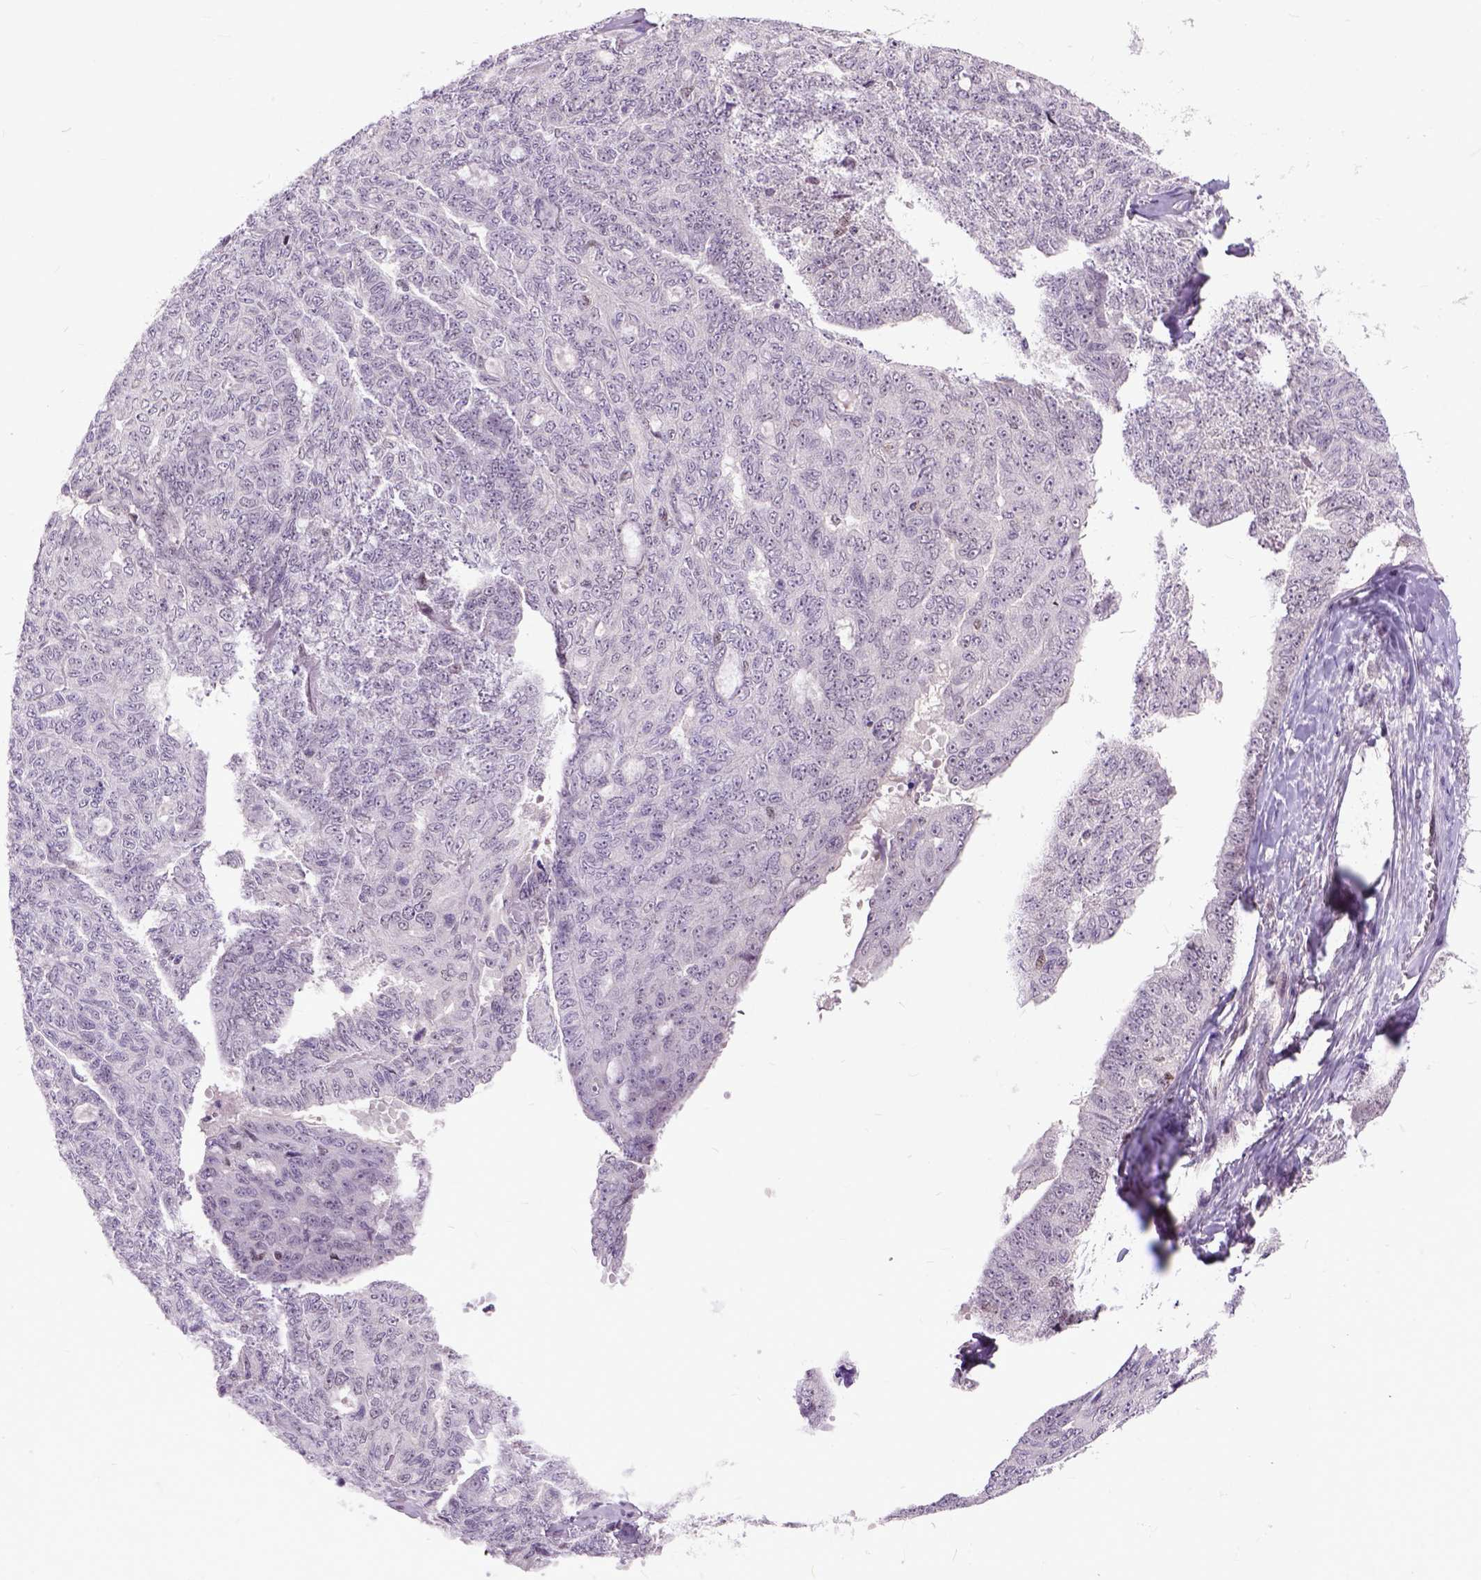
{"staining": {"intensity": "negative", "quantity": "none", "location": "none"}, "tissue": "ovarian cancer", "cell_type": "Tumor cells", "image_type": "cancer", "snomed": [{"axis": "morphology", "description": "Cystadenocarcinoma, serous, NOS"}, {"axis": "topography", "description": "Ovary"}], "caption": "An image of serous cystadenocarcinoma (ovarian) stained for a protein shows no brown staining in tumor cells. (Brightfield microscopy of DAB IHC at high magnification).", "gene": "RCC2", "patient": {"sex": "female", "age": 71}}